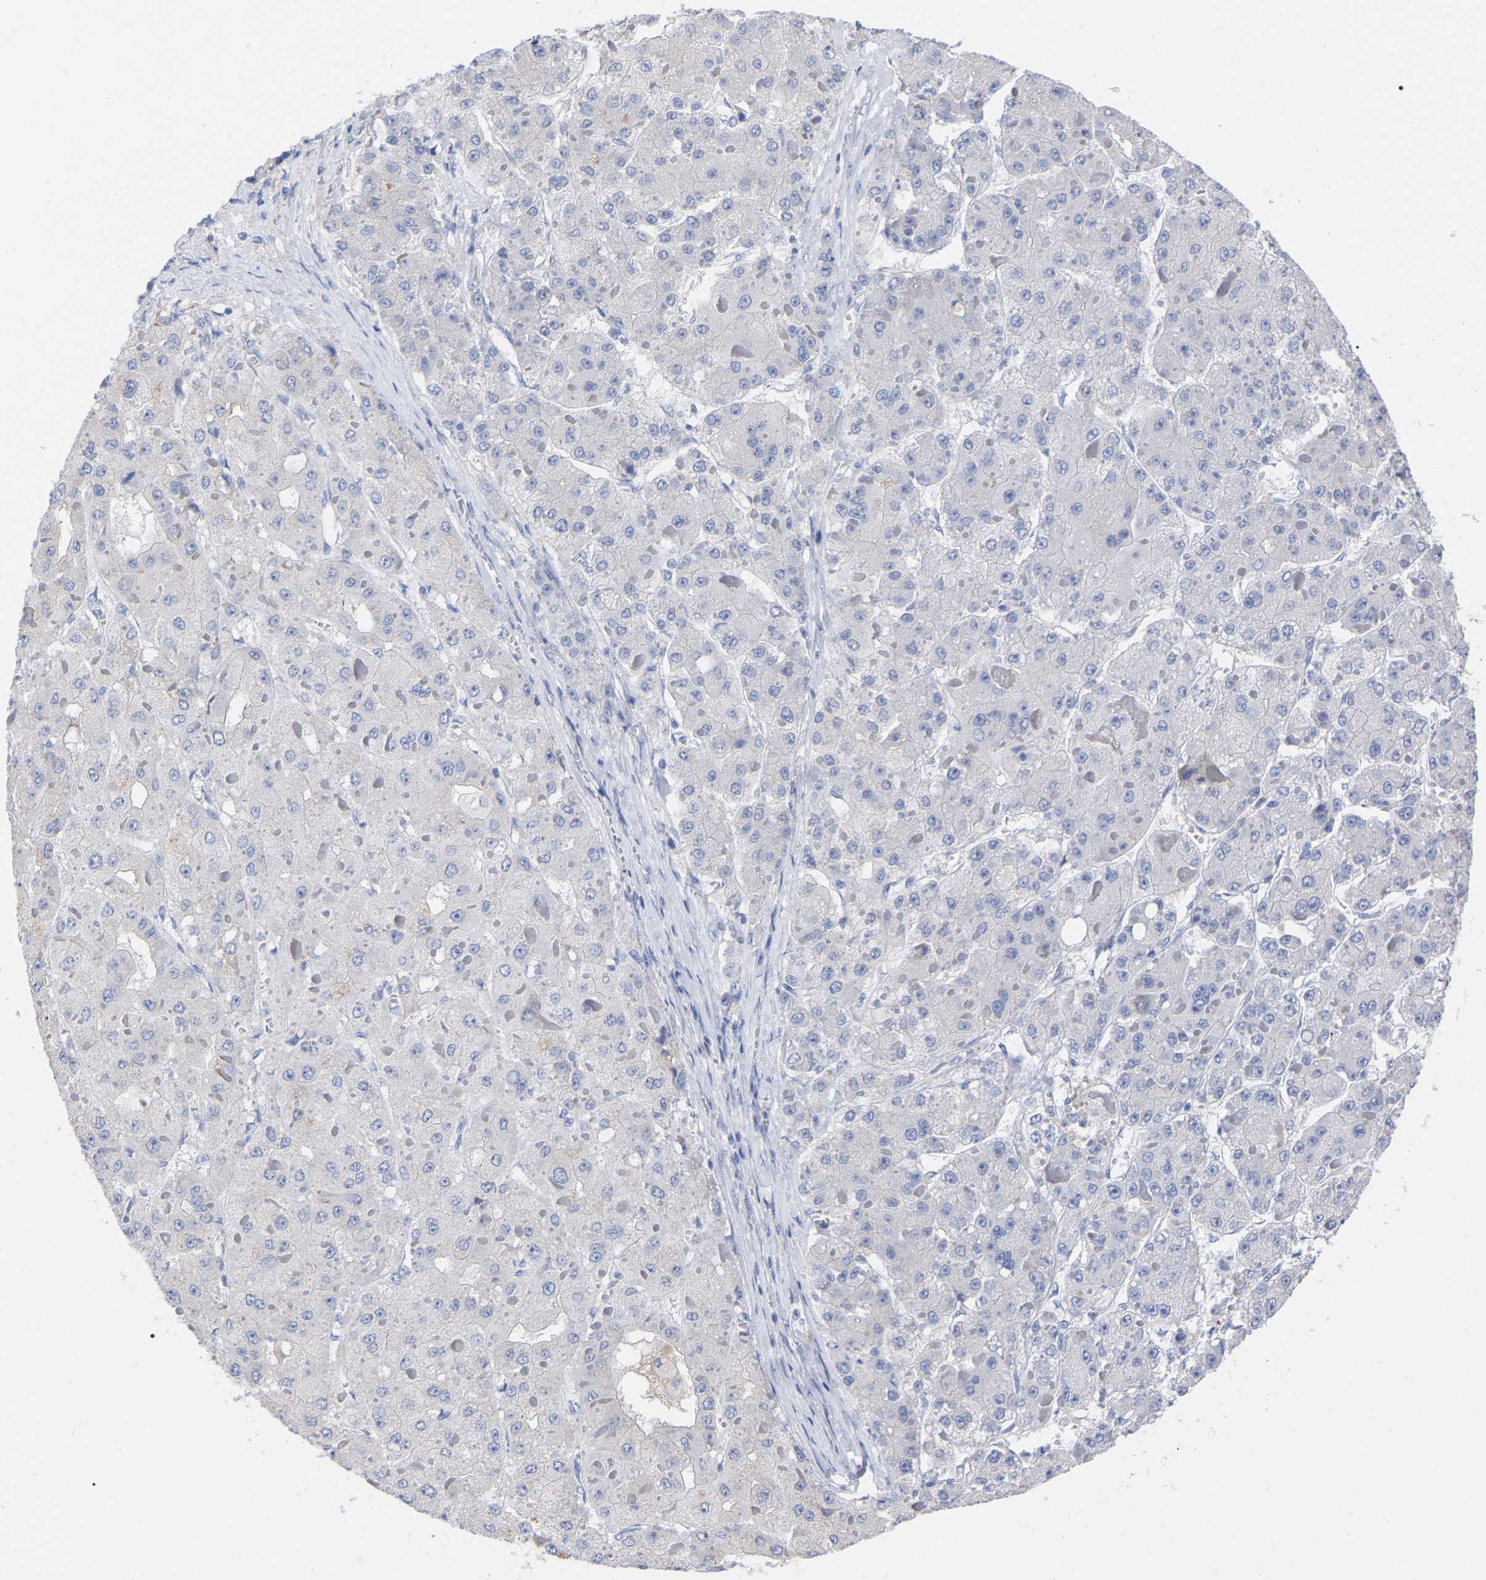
{"staining": {"intensity": "negative", "quantity": "none", "location": "none"}, "tissue": "liver cancer", "cell_type": "Tumor cells", "image_type": "cancer", "snomed": [{"axis": "morphology", "description": "Carcinoma, Hepatocellular, NOS"}, {"axis": "topography", "description": "Liver"}], "caption": "Liver cancer stained for a protein using IHC displays no staining tumor cells.", "gene": "HAPLN1", "patient": {"sex": "female", "age": 73}}